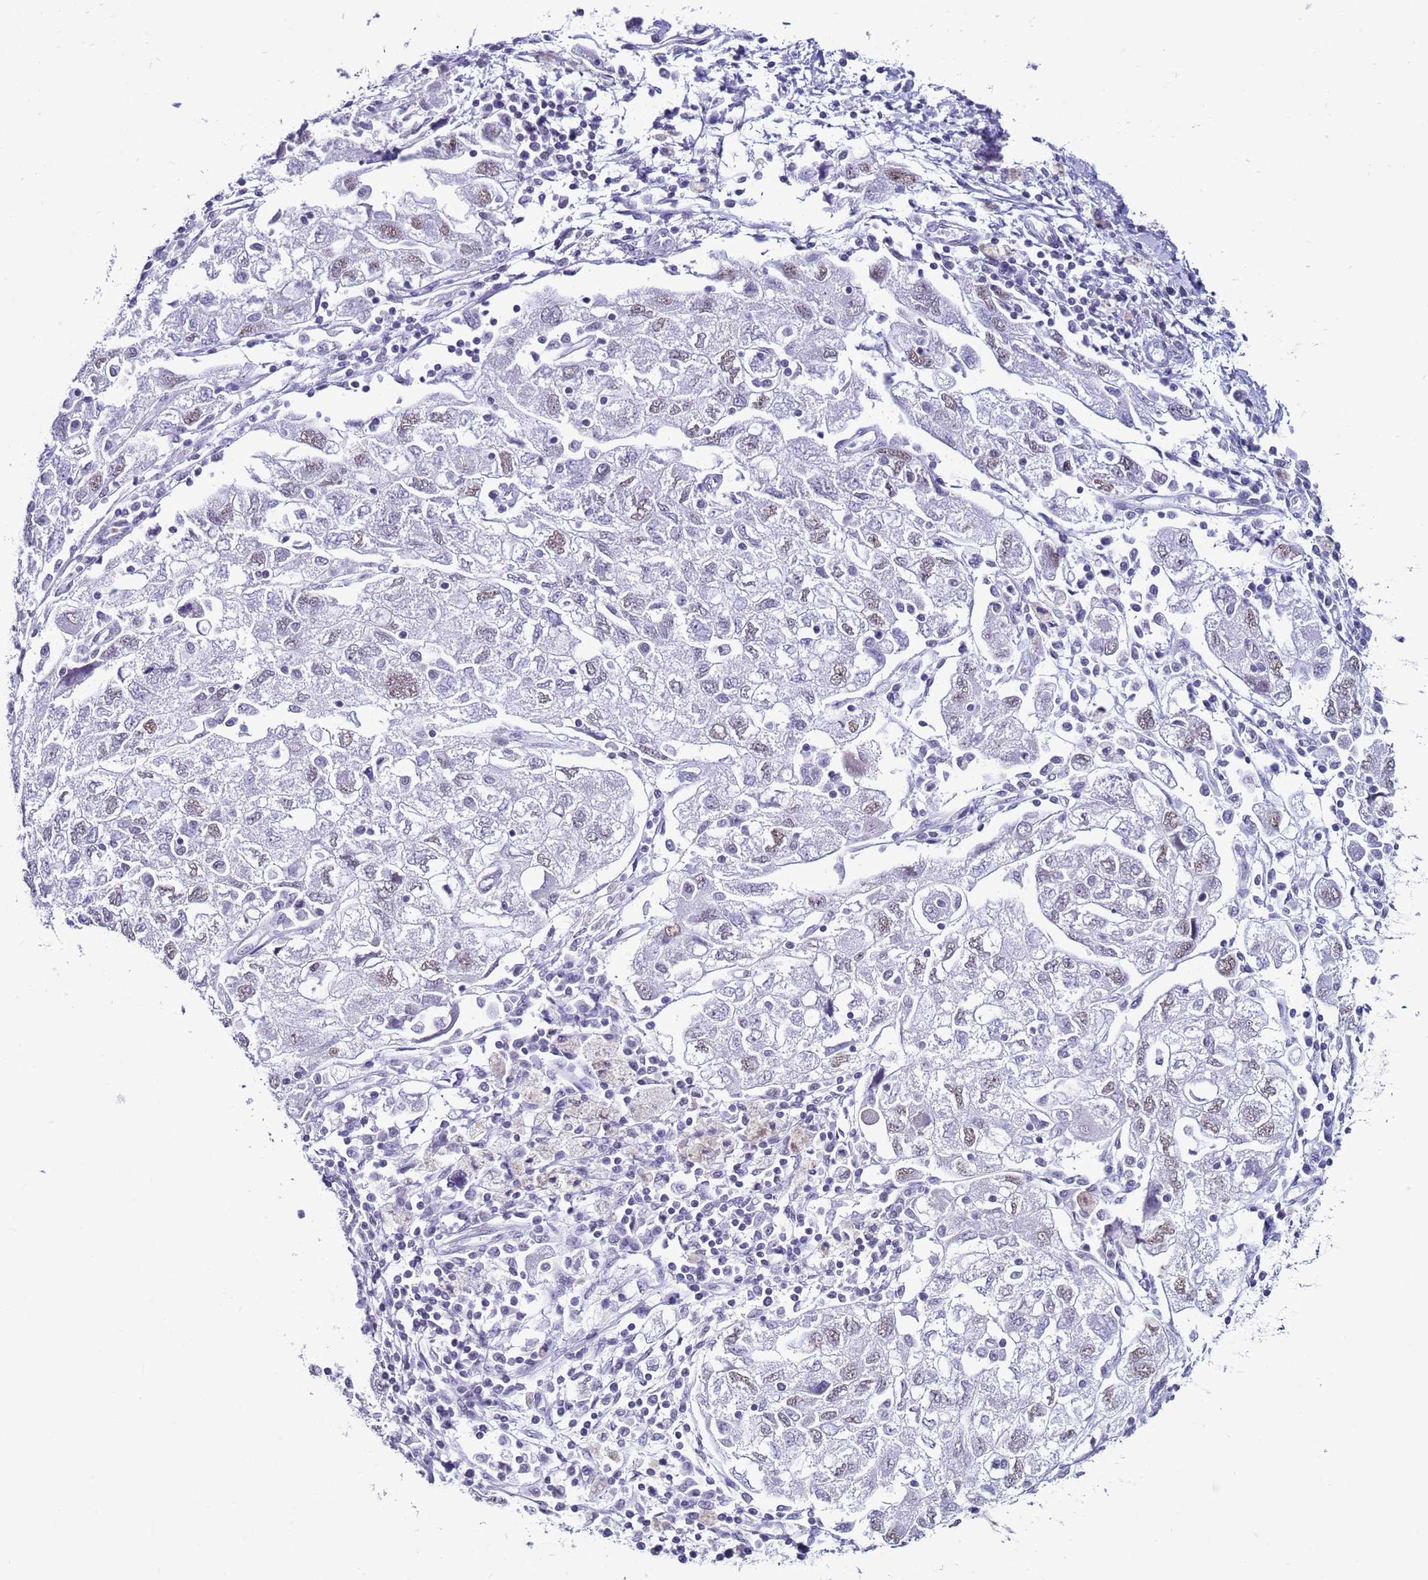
{"staining": {"intensity": "weak", "quantity": "<25%", "location": "nuclear"}, "tissue": "ovarian cancer", "cell_type": "Tumor cells", "image_type": "cancer", "snomed": [{"axis": "morphology", "description": "Carcinoma, NOS"}, {"axis": "morphology", "description": "Cystadenocarcinoma, serous, NOS"}, {"axis": "topography", "description": "Ovary"}], "caption": "A high-resolution image shows IHC staining of carcinoma (ovarian), which exhibits no significant staining in tumor cells. (Brightfield microscopy of DAB IHC at high magnification).", "gene": "DHX15", "patient": {"sex": "female", "age": 69}}